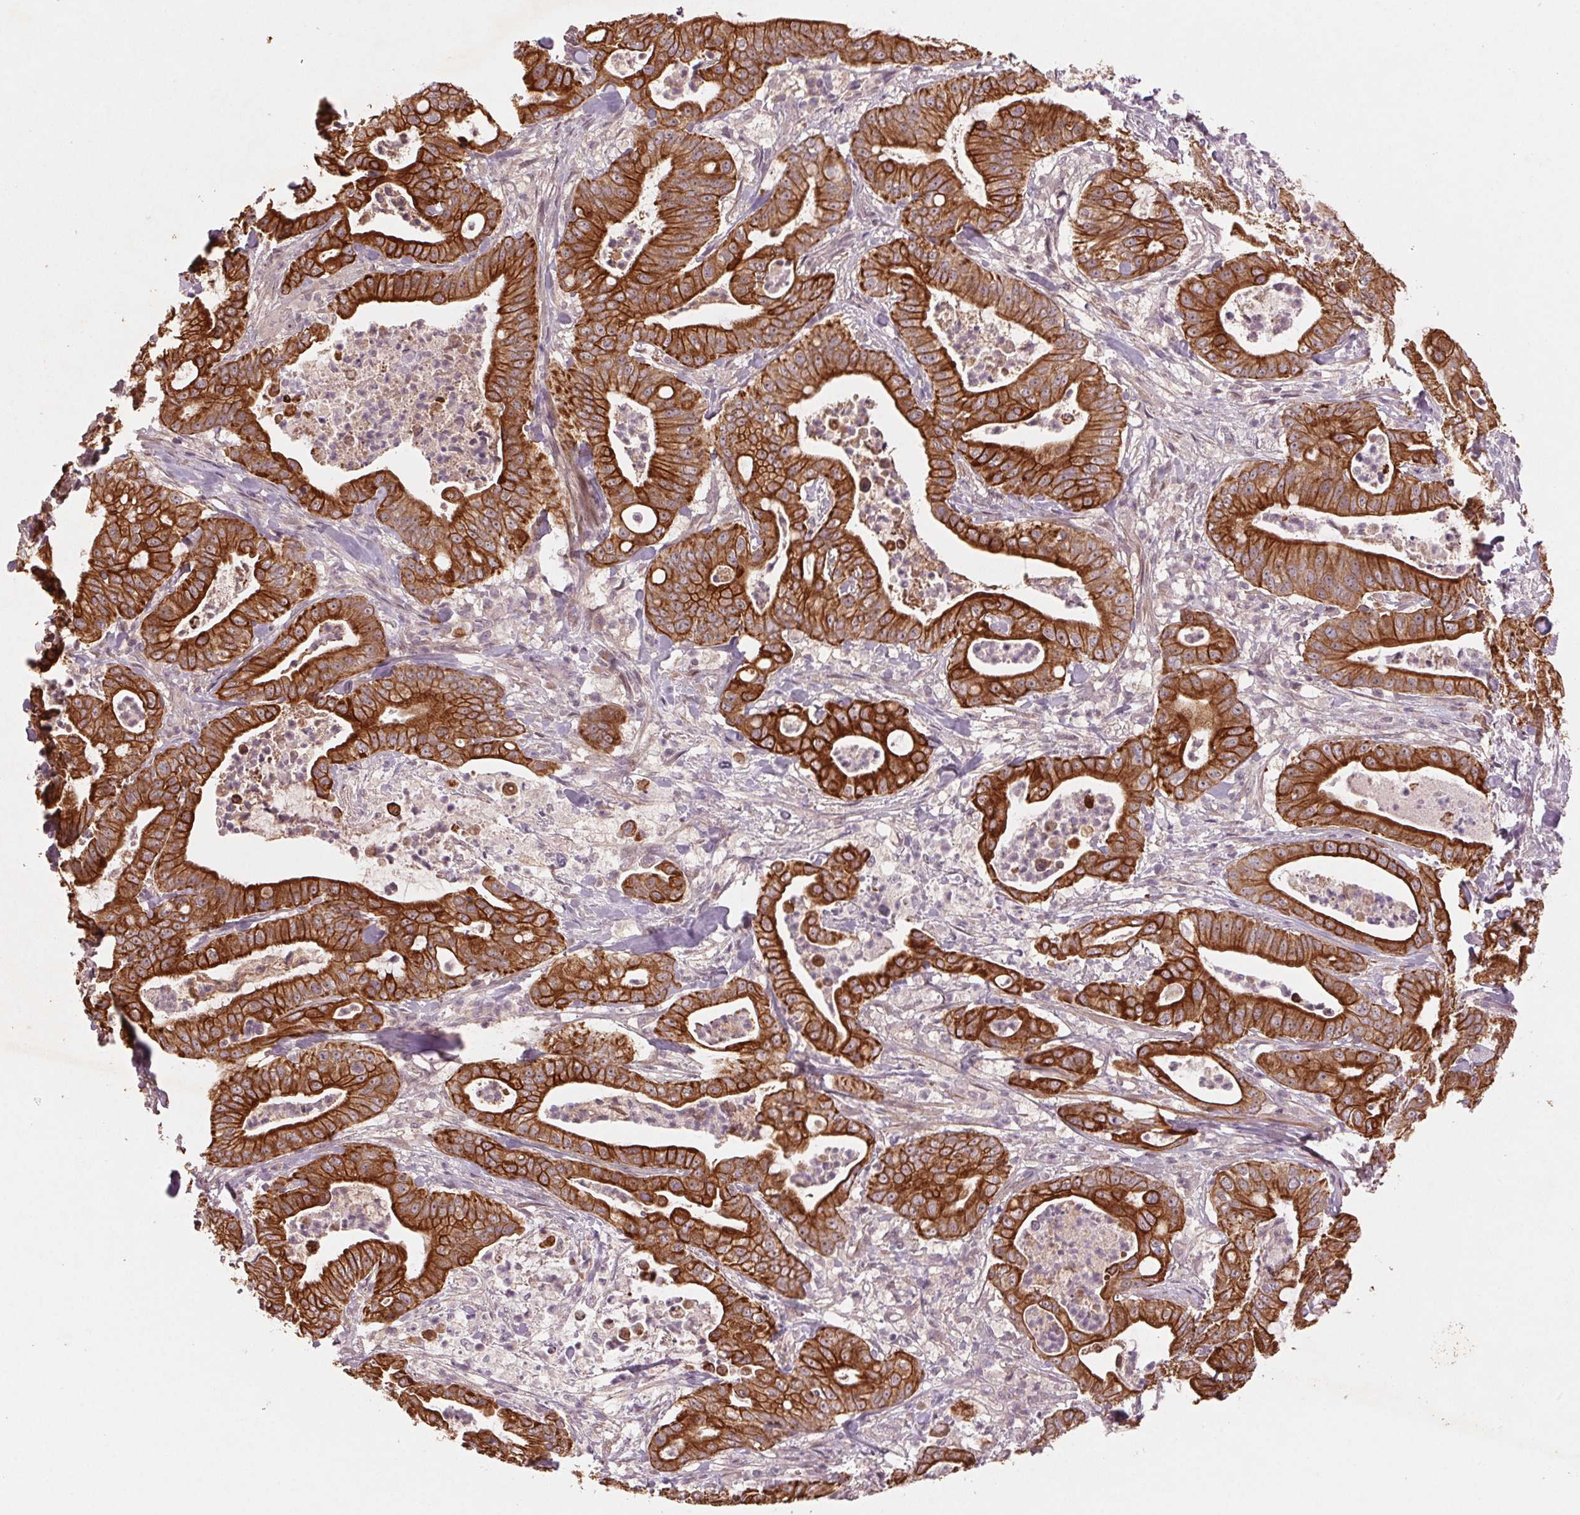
{"staining": {"intensity": "strong", "quantity": ">75%", "location": "cytoplasmic/membranous"}, "tissue": "pancreatic cancer", "cell_type": "Tumor cells", "image_type": "cancer", "snomed": [{"axis": "morphology", "description": "Adenocarcinoma, NOS"}, {"axis": "topography", "description": "Pancreas"}], "caption": "High-magnification brightfield microscopy of pancreatic cancer stained with DAB (3,3'-diaminobenzidine) (brown) and counterstained with hematoxylin (blue). tumor cells exhibit strong cytoplasmic/membranous staining is present in about>75% of cells.", "gene": "SMLR1", "patient": {"sex": "male", "age": 71}}